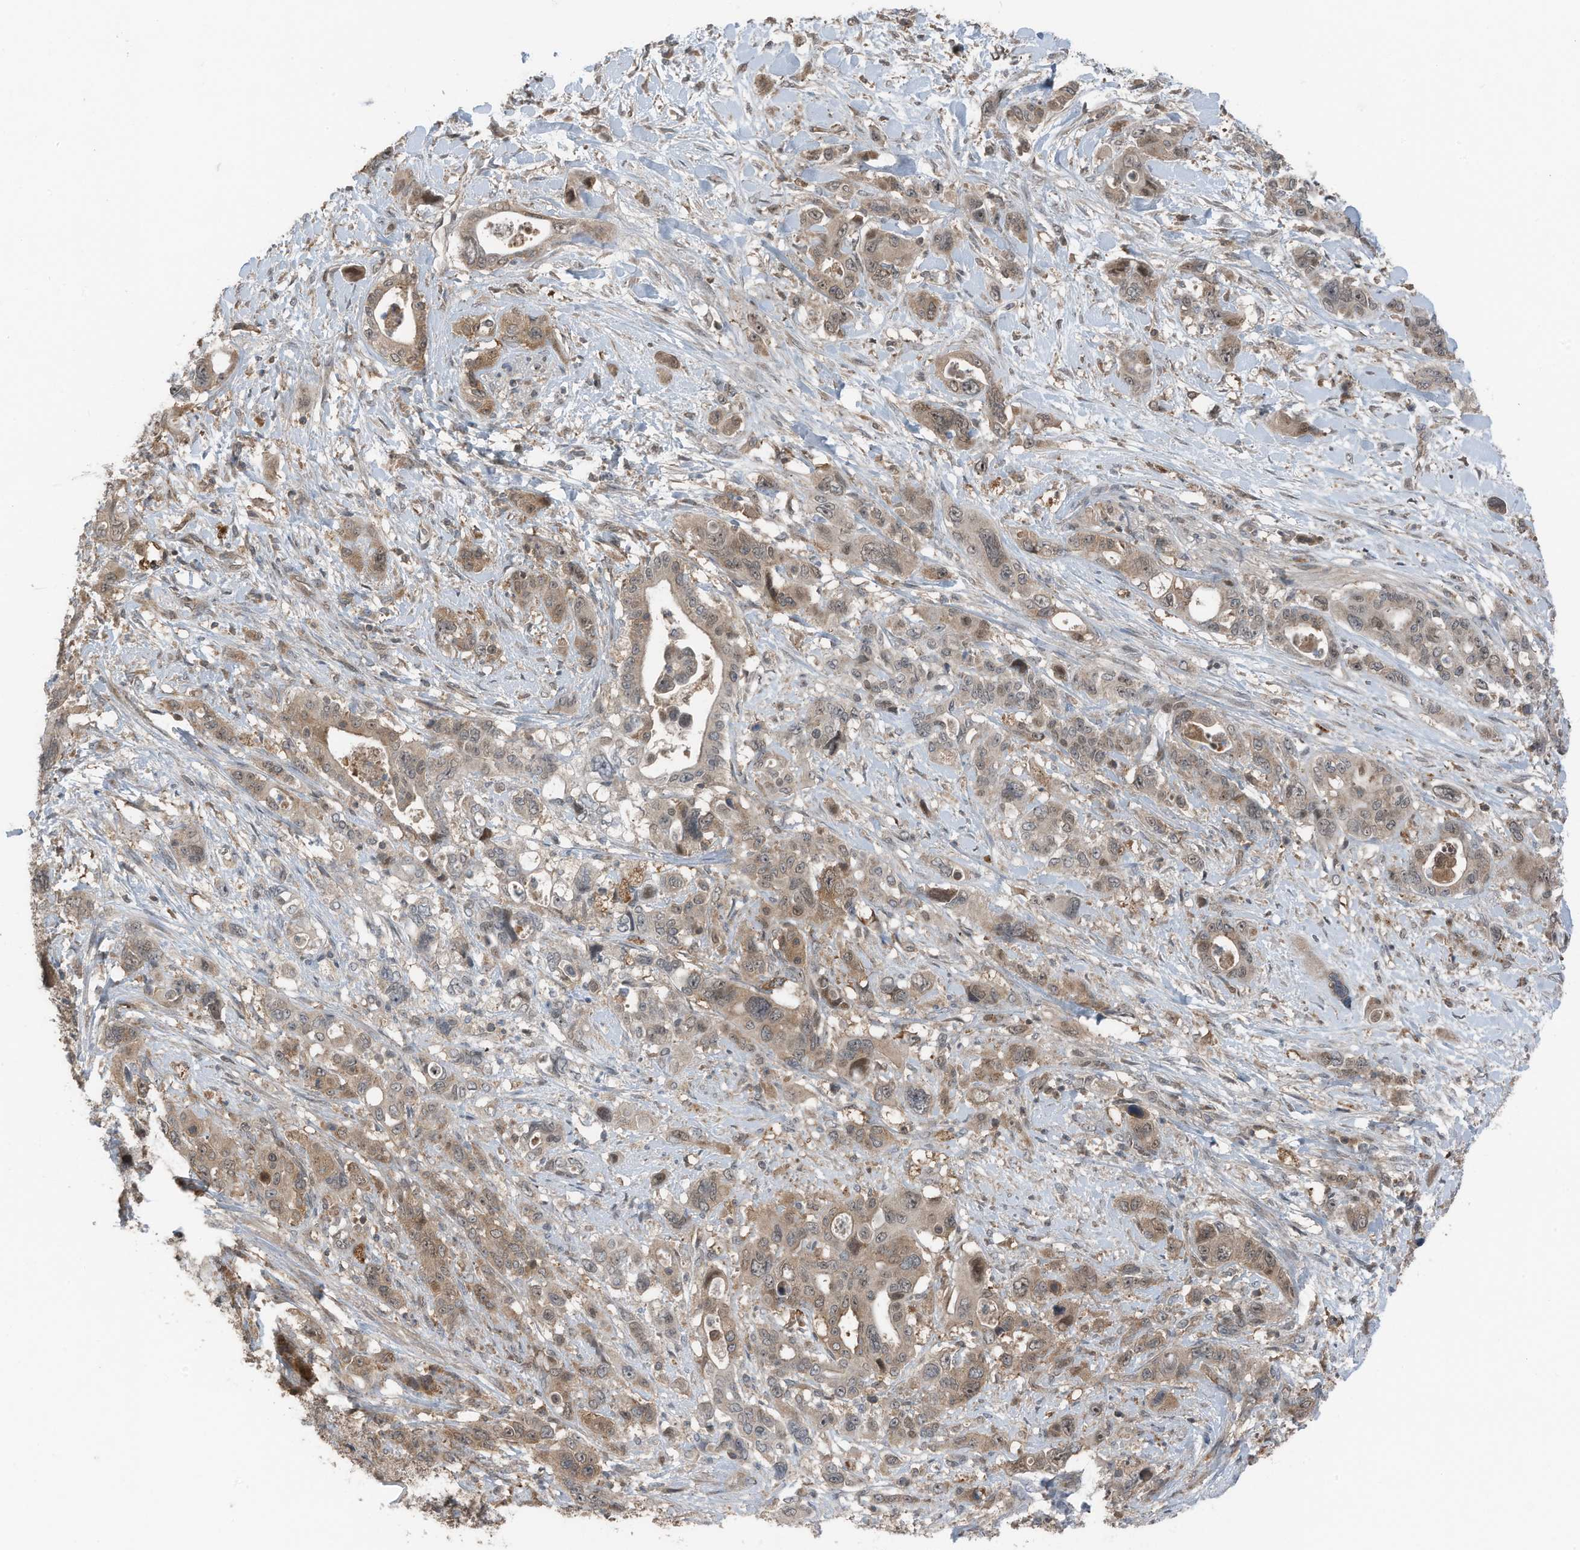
{"staining": {"intensity": "moderate", "quantity": ">75%", "location": "cytoplasmic/membranous,nuclear"}, "tissue": "pancreatic cancer", "cell_type": "Tumor cells", "image_type": "cancer", "snomed": [{"axis": "morphology", "description": "Adenocarcinoma, NOS"}, {"axis": "topography", "description": "Pancreas"}], "caption": "Immunohistochemistry (IHC) (DAB (3,3'-diaminobenzidine)) staining of human pancreatic adenocarcinoma exhibits moderate cytoplasmic/membranous and nuclear protein staining in approximately >75% of tumor cells.", "gene": "TXNDC9", "patient": {"sex": "male", "age": 46}}